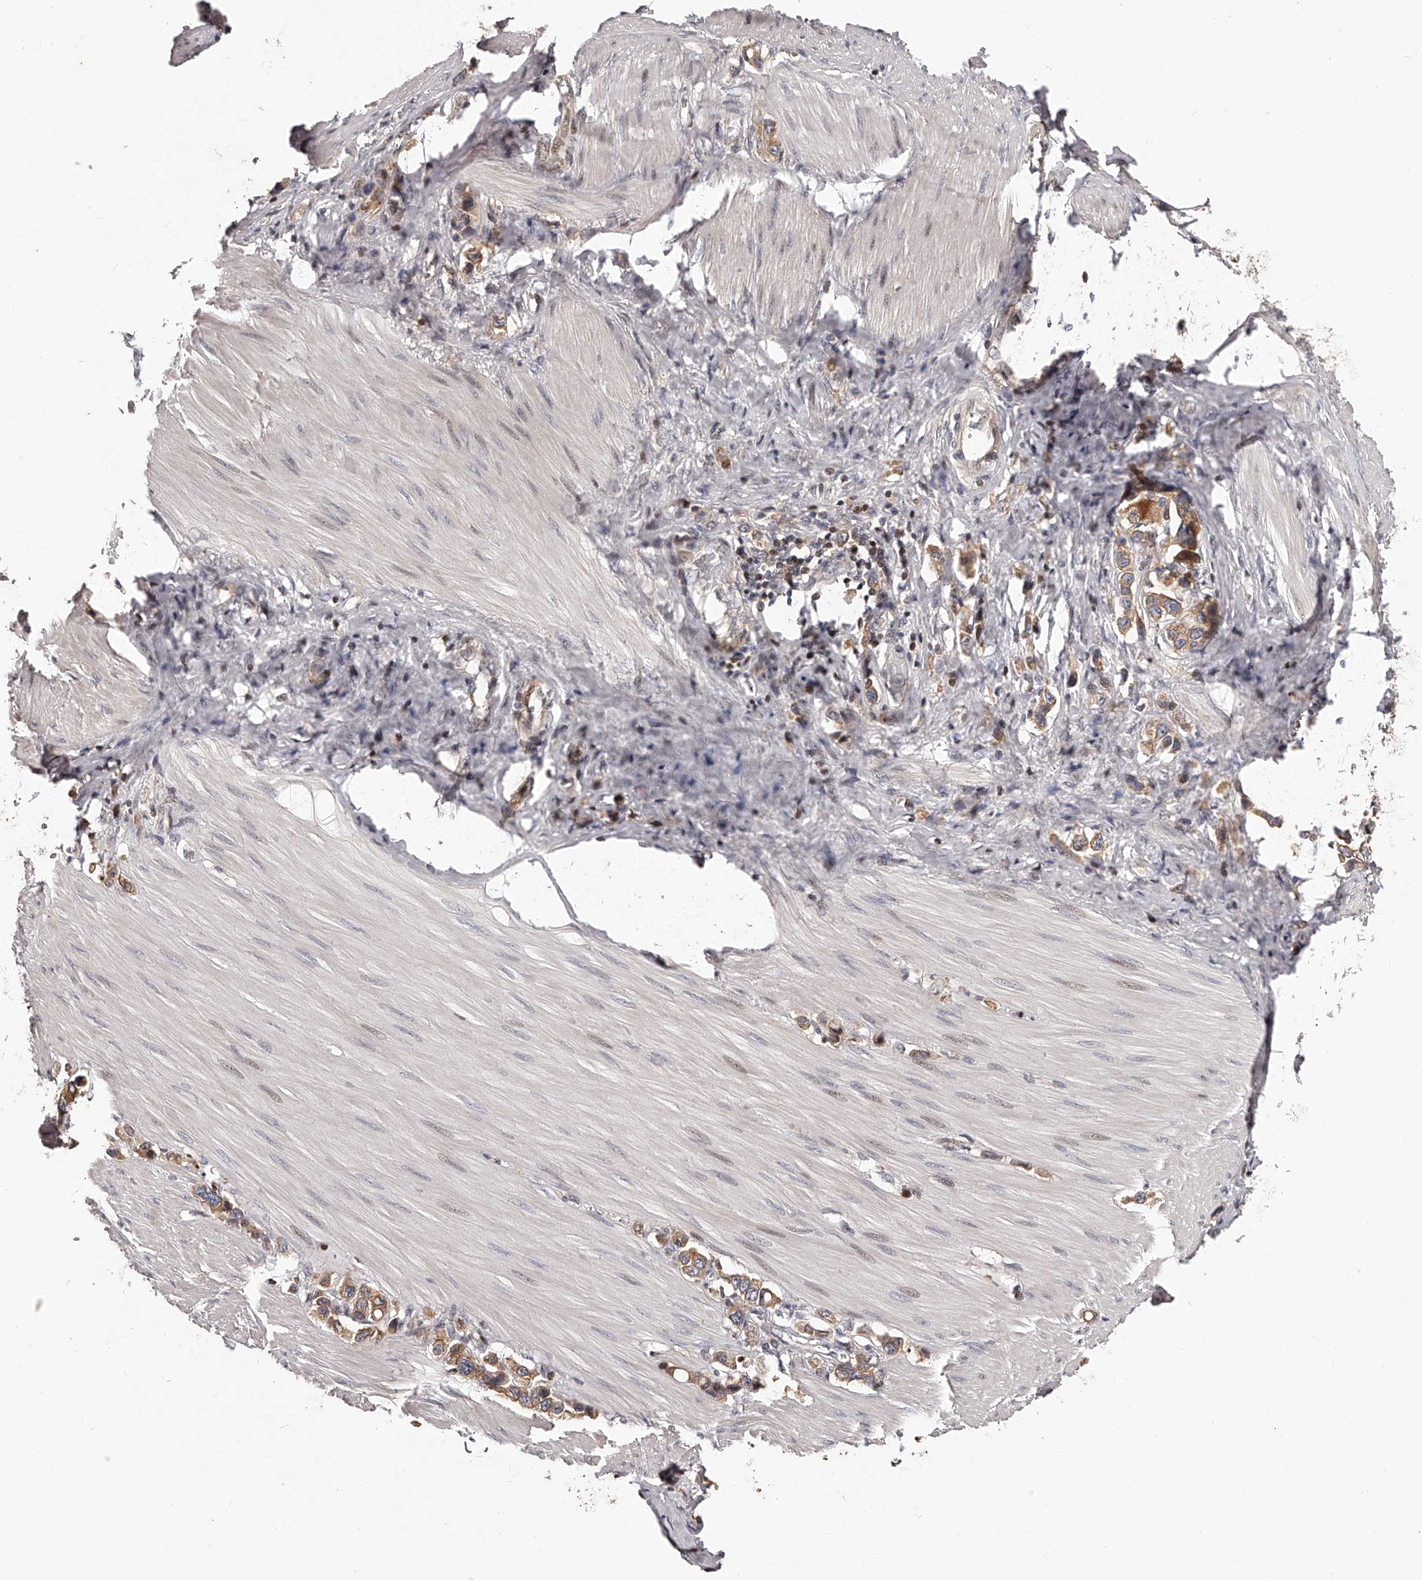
{"staining": {"intensity": "moderate", "quantity": ">75%", "location": "cytoplasmic/membranous"}, "tissue": "stomach cancer", "cell_type": "Tumor cells", "image_type": "cancer", "snomed": [{"axis": "morphology", "description": "Adenocarcinoma, NOS"}, {"axis": "topography", "description": "Stomach"}], "caption": "Immunohistochemical staining of stomach cancer (adenocarcinoma) demonstrates medium levels of moderate cytoplasmic/membranous positivity in approximately >75% of tumor cells.", "gene": "PFDN2", "patient": {"sex": "female", "age": 65}}